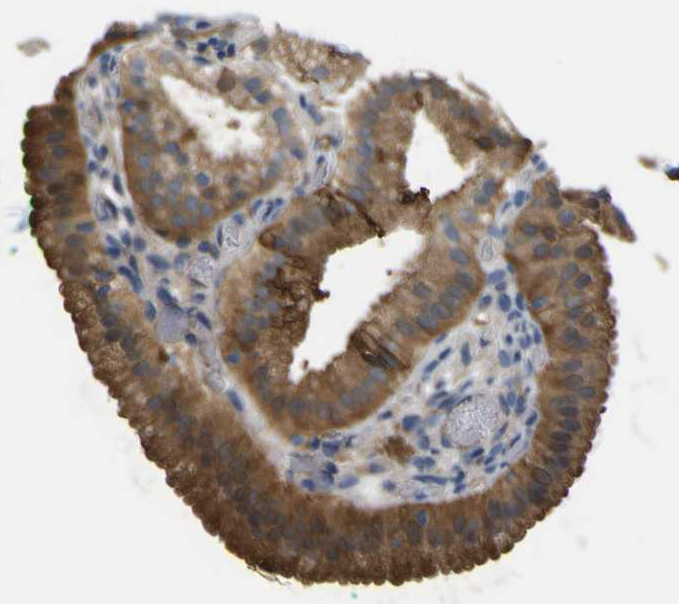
{"staining": {"intensity": "strong", "quantity": ">75%", "location": "cytoplasmic/membranous"}, "tissue": "gallbladder", "cell_type": "Glandular cells", "image_type": "normal", "snomed": [{"axis": "morphology", "description": "Normal tissue, NOS"}, {"axis": "topography", "description": "Gallbladder"}], "caption": "Protein staining shows strong cytoplasmic/membranous staining in approximately >75% of glandular cells in benign gallbladder.", "gene": "MYEOV", "patient": {"sex": "male", "age": 54}}